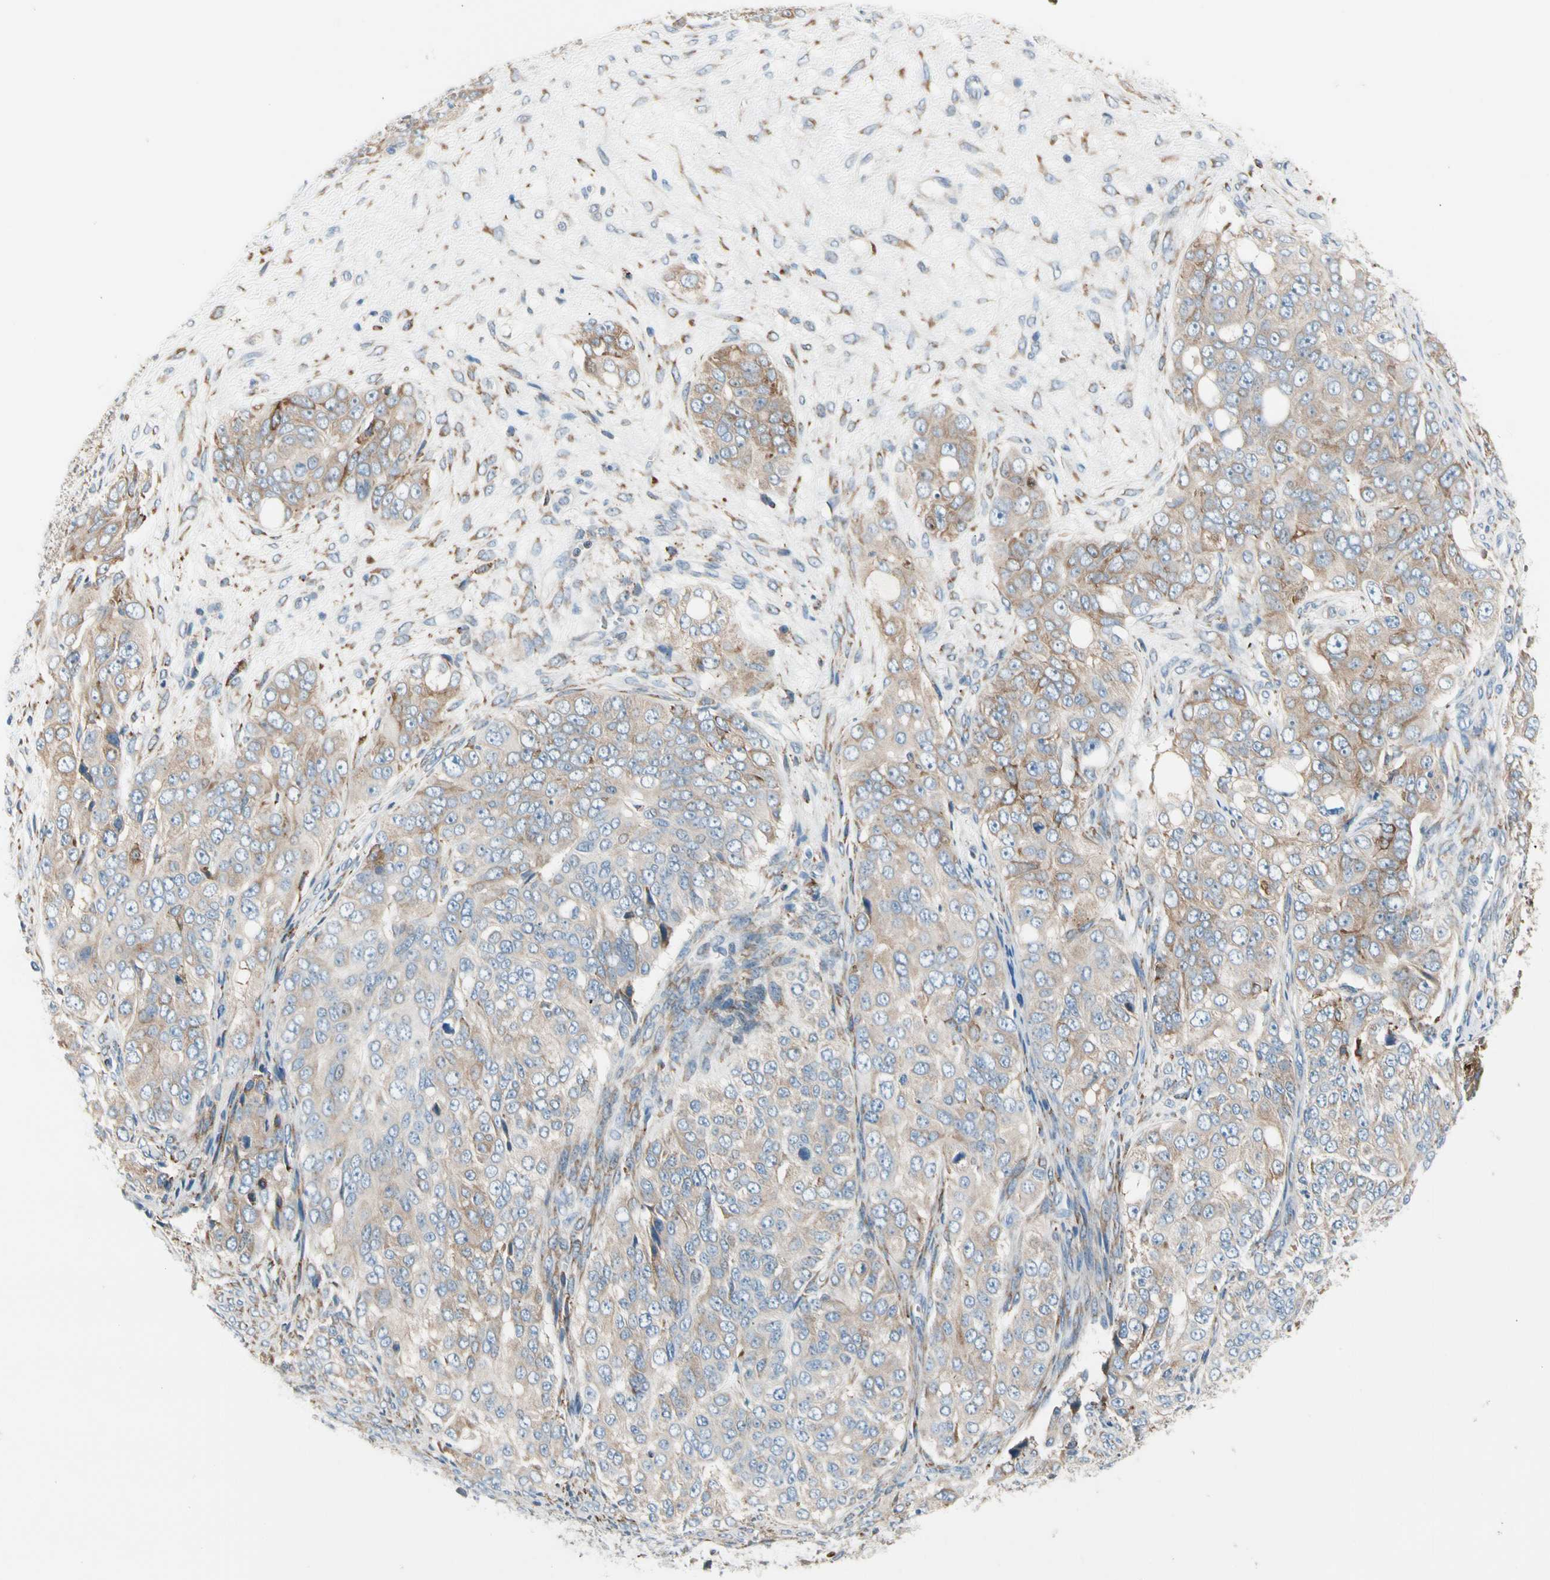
{"staining": {"intensity": "moderate", "quantity": ">75%", "location": "cytoplasmic/membranous"}, "tissue": "ovarian cancer", "cell_type": "Tumor cells", "image_type": "cancer", "snomed": [{"axis": "morphology", "description": "Carcinoma, endometroid"}, {"axis": "topography", "description": "Ovary"}], "caption": "This photomicrograph shows immunohistochemistry (IHC) staining of endometroid carcinoma (ovarian), with medium moderate cytoplasmic/membranous staining in approximately >75% of tumor cells.", "gene": "LRPAP1", "patient": {"sex": "female", "age": 51}}